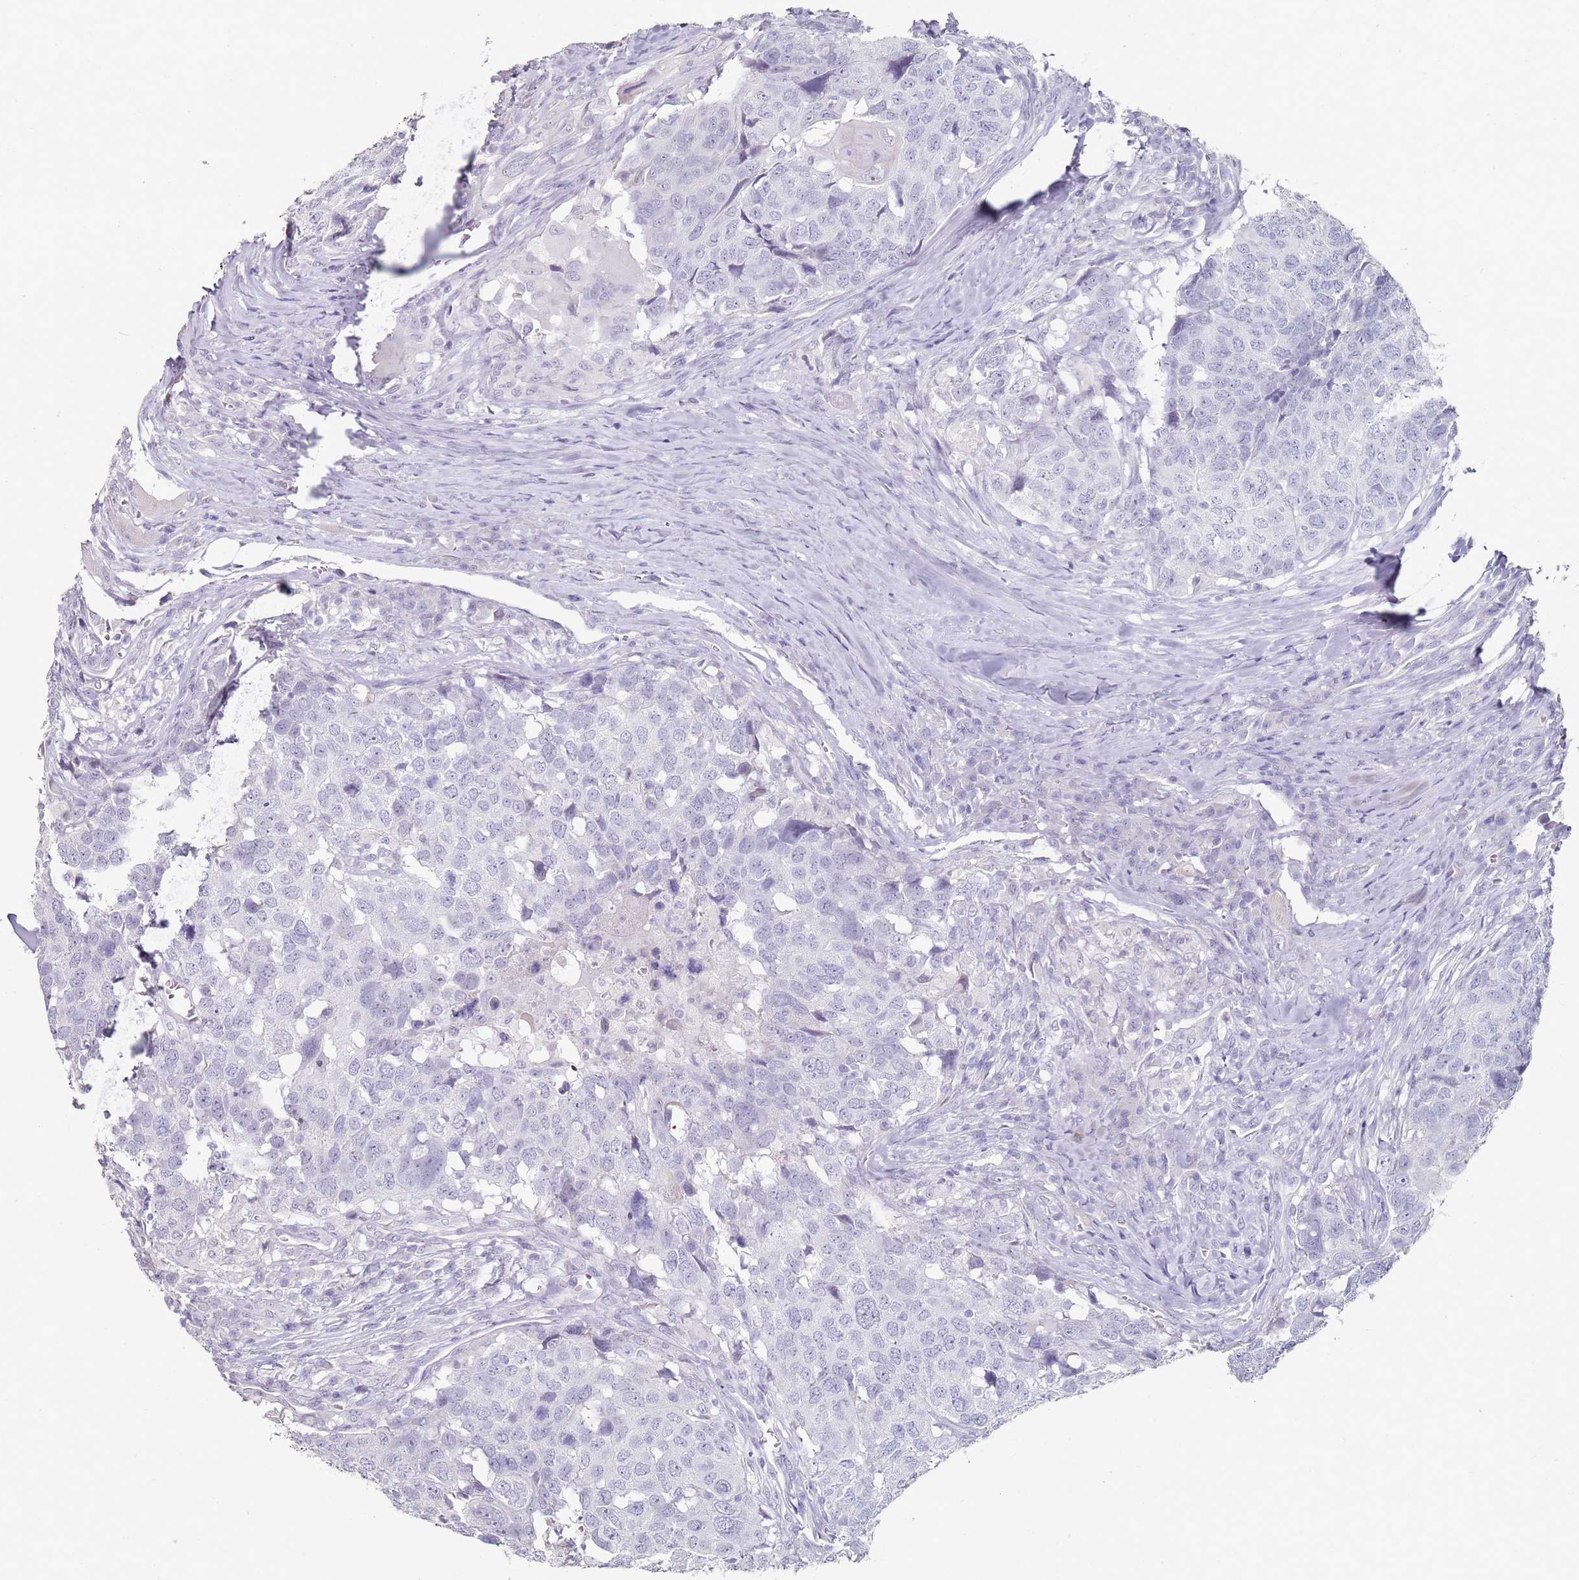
{"staining": {"intensity": "negative", "quantity": "none", "location": "none"}, "tissue": "head and neck cancer", "cell_type": "Tumor cells", "image_type": "cancer", "snomed": [{"axis": "morphology", "description": "Squamous cell carcinoma, NOS"}, {"axis": "topography", "description": "Head-Neck"}], "caption": "Tumor cells are negative for brown protein staining in head and neck squamous cell carcinoma.", "gene": "DNAH11", "patient": {"sex": "male", "age": 66}}